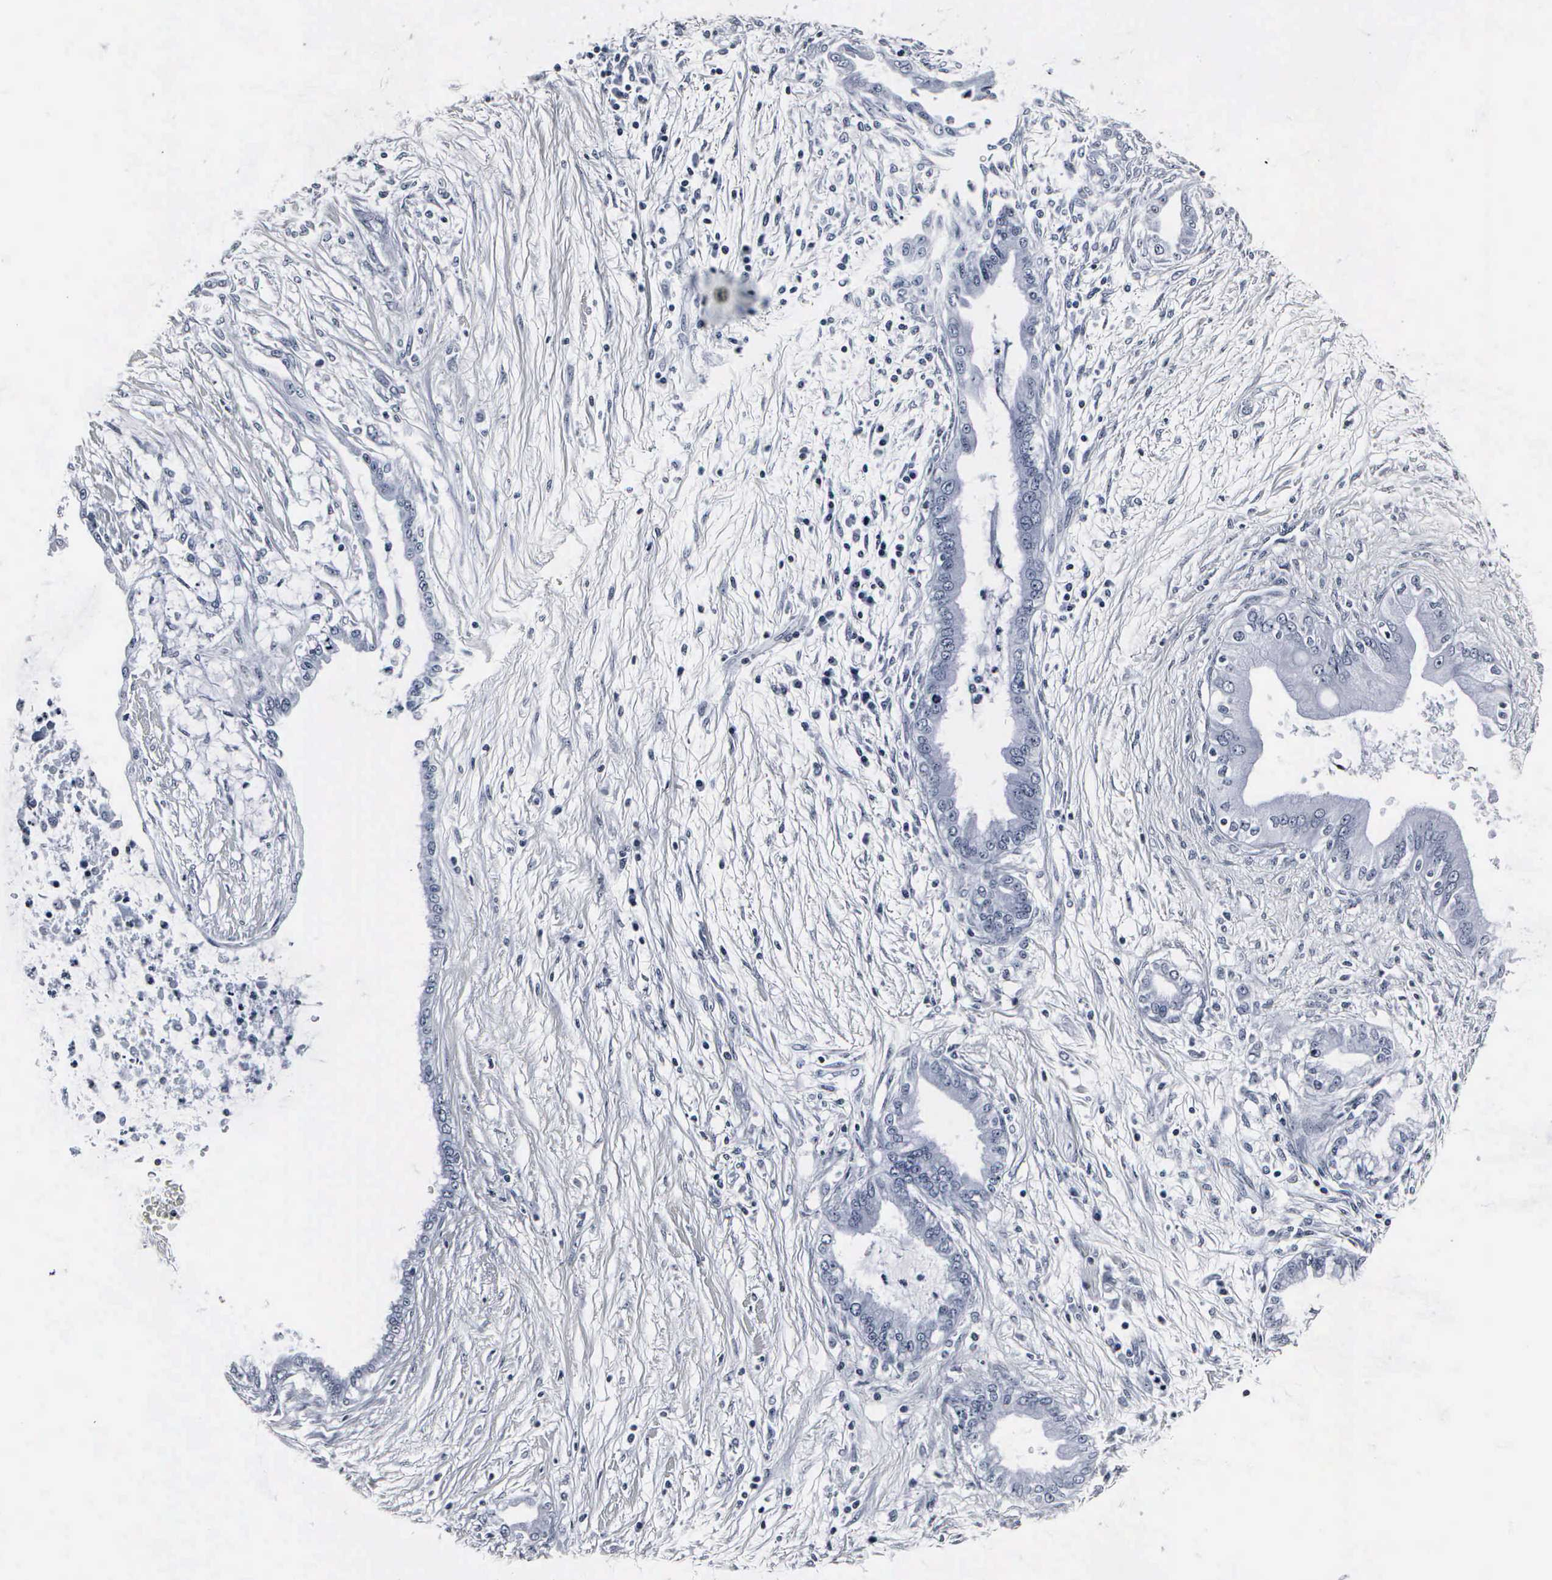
{"staining": {"intensity": "negative", "quantity": "none", "location": "none"}, "tissue": "pancreatic cancer", "cell_type": "Tumor cells", "image_type": "cancer", "snomed": [{"axis": "morphology", "description": "Adenocarcinoma, NOS"}, {"axis": "topography", "description": "Pancreas"}], "caption": "Tumor cells show no significant positivity in pancreatic cancer (adenocarcinoma). (Brightfield microscopy of DAB immunohistochemistry at high magnification).", "gene": "DGCR2", "patient": {"sex": "female", "age": 64}}